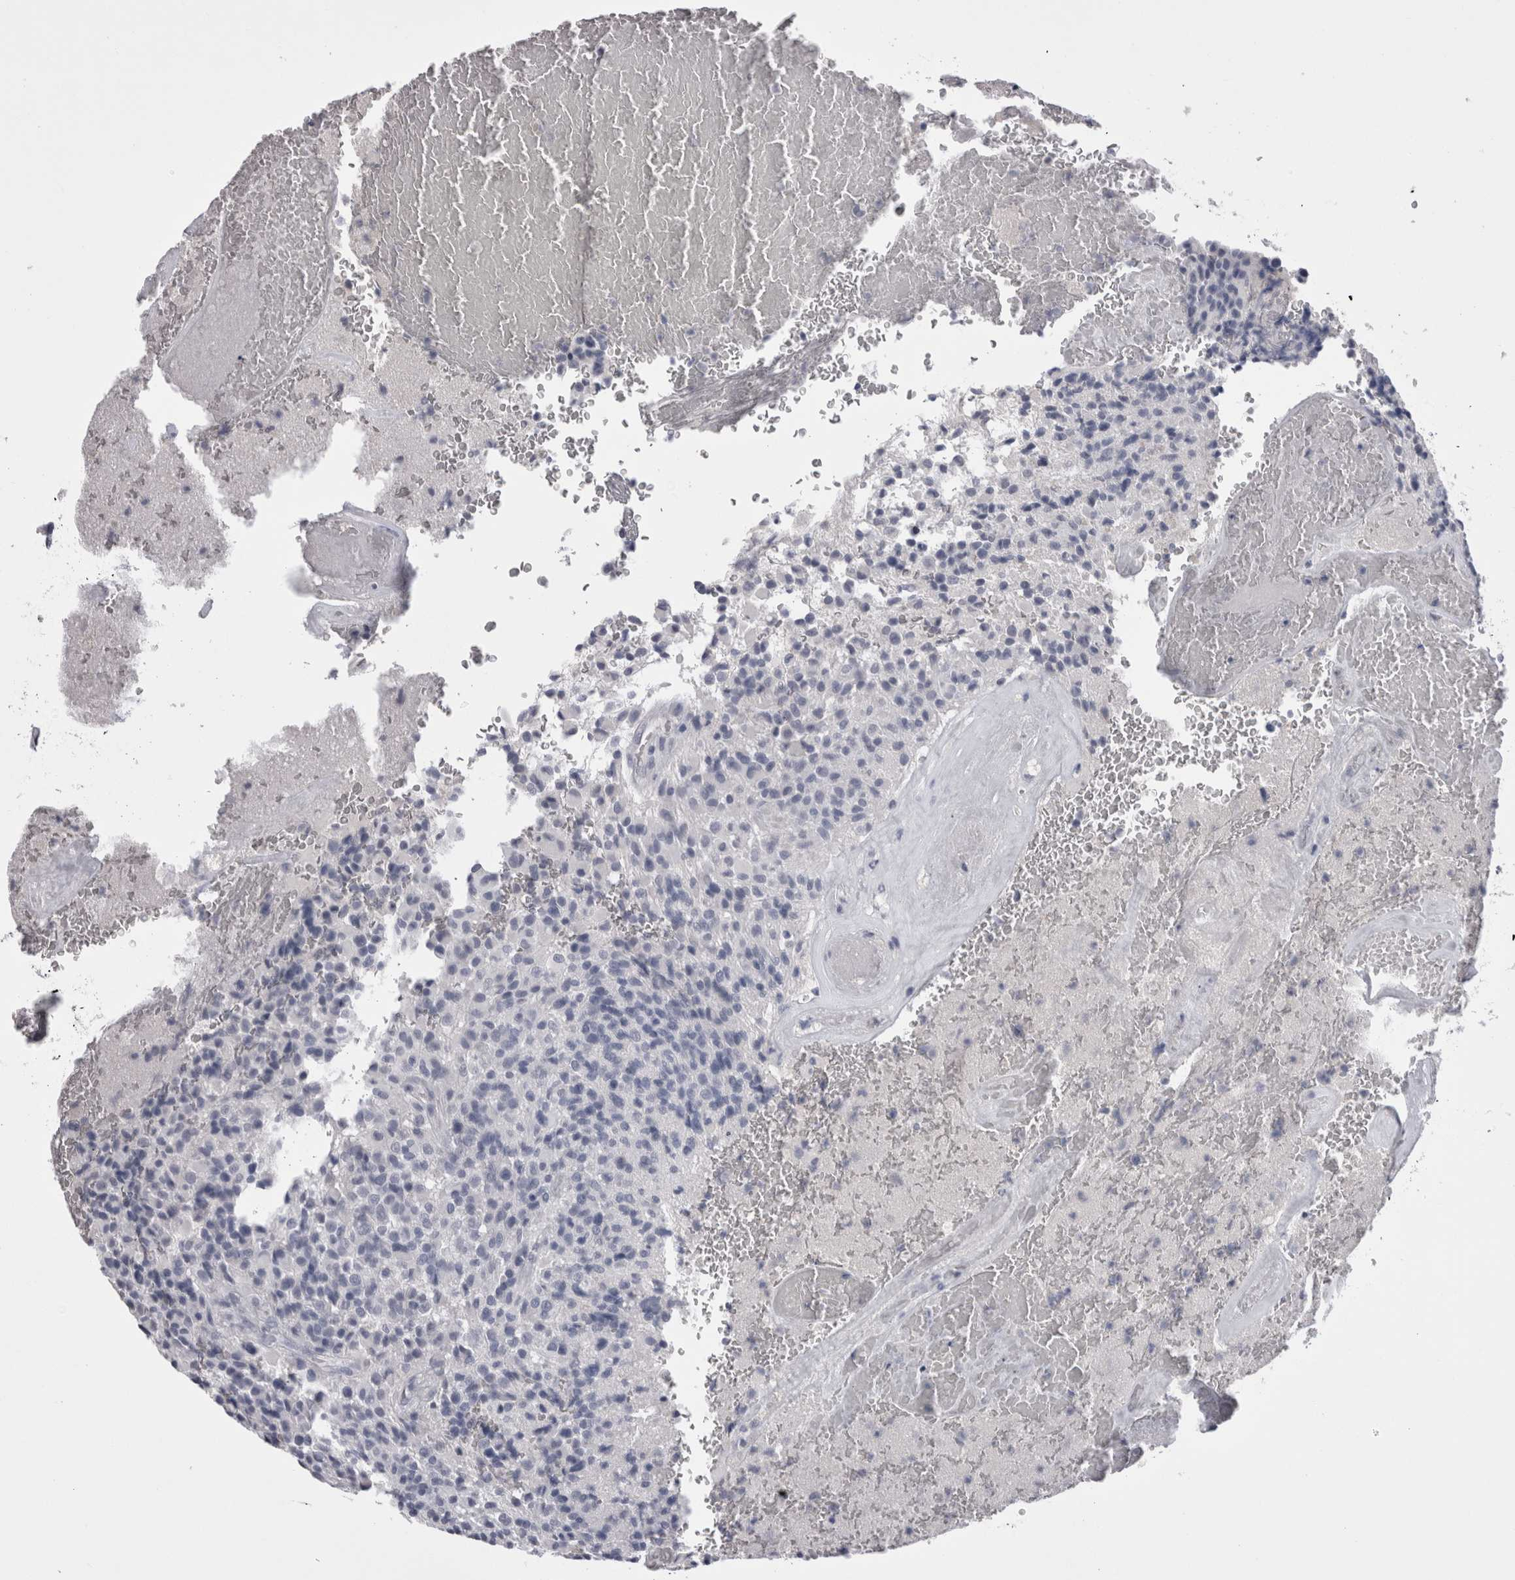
{"staining": {"intensity": "negative", "quantity": "none", "location": "none"}, "tissue": "glioma", "cell_type": "Tumor cells", "image_type": "cancer", "snomed": [{"axis": "morphology", "description": "Glioma, malignant, High grade"}, {"axis": "topography", "description": "Brain"}], "caption": "The histopathology image reveals no staining of tumor cells in malignant glioma (high-grade).", "gene": "CDHR5", "patient": {"sex": "male", "age": 71}}